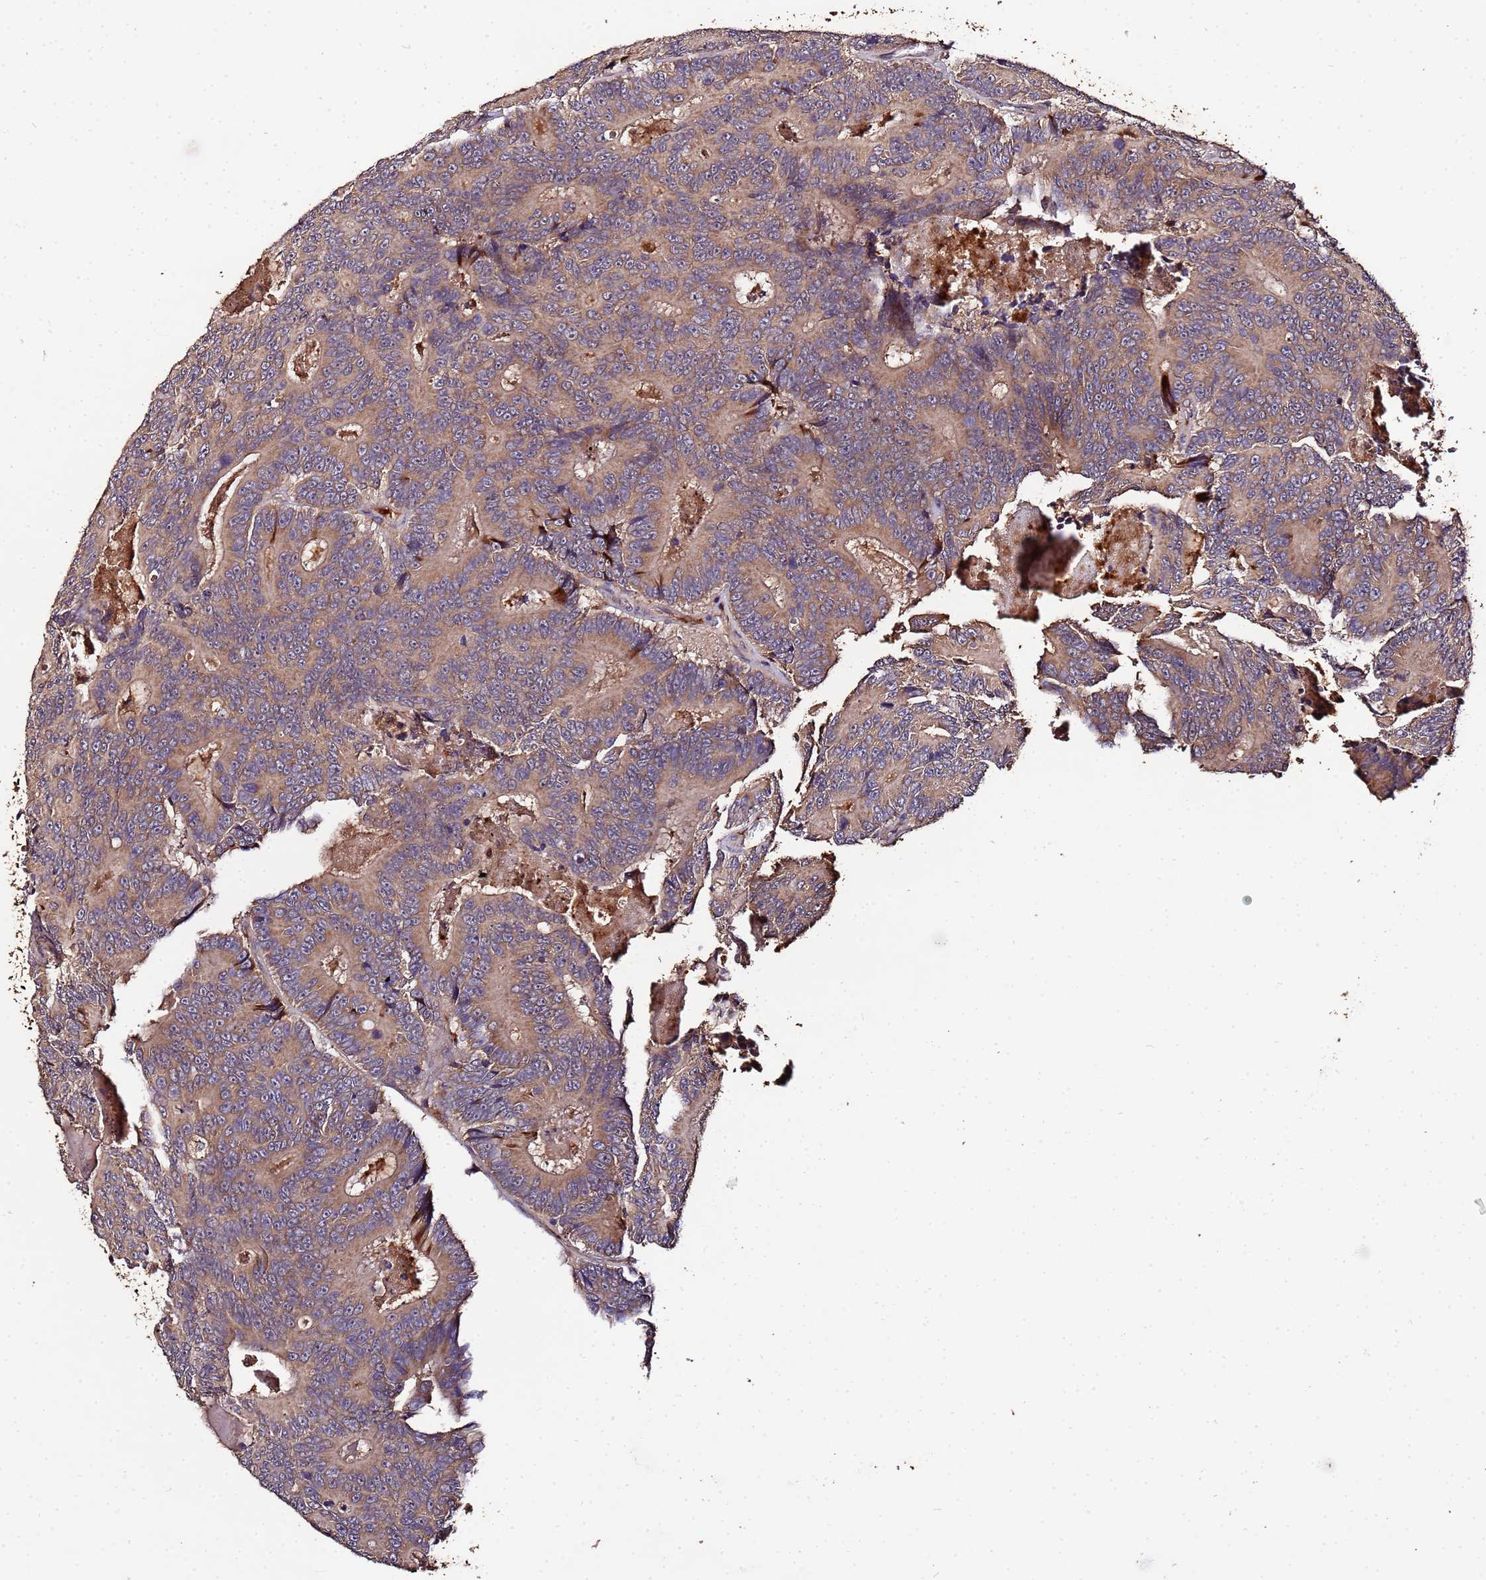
{"staining": {"intensity": "moderate", "quantity": ">75%", "location": "cytoplasmic/membranous"}, "tissue": "colorectal cancer", "cell_type": "Tumor cells", "image_type": "cancer", "snomed": [{"axis": "morphology", "description": "Adenocarcinoma, NOS"}, {"axis": "topography", "description": "Colon"}], "caption": "Colorectal cancer was stained to show a protein in brown. There is medium levels of moderate cytoplasmic/membranous positivity in approximately >75% of tumor cells.", "gene": "MTERF1", "patient": {"sex": "male", "age": 83}}